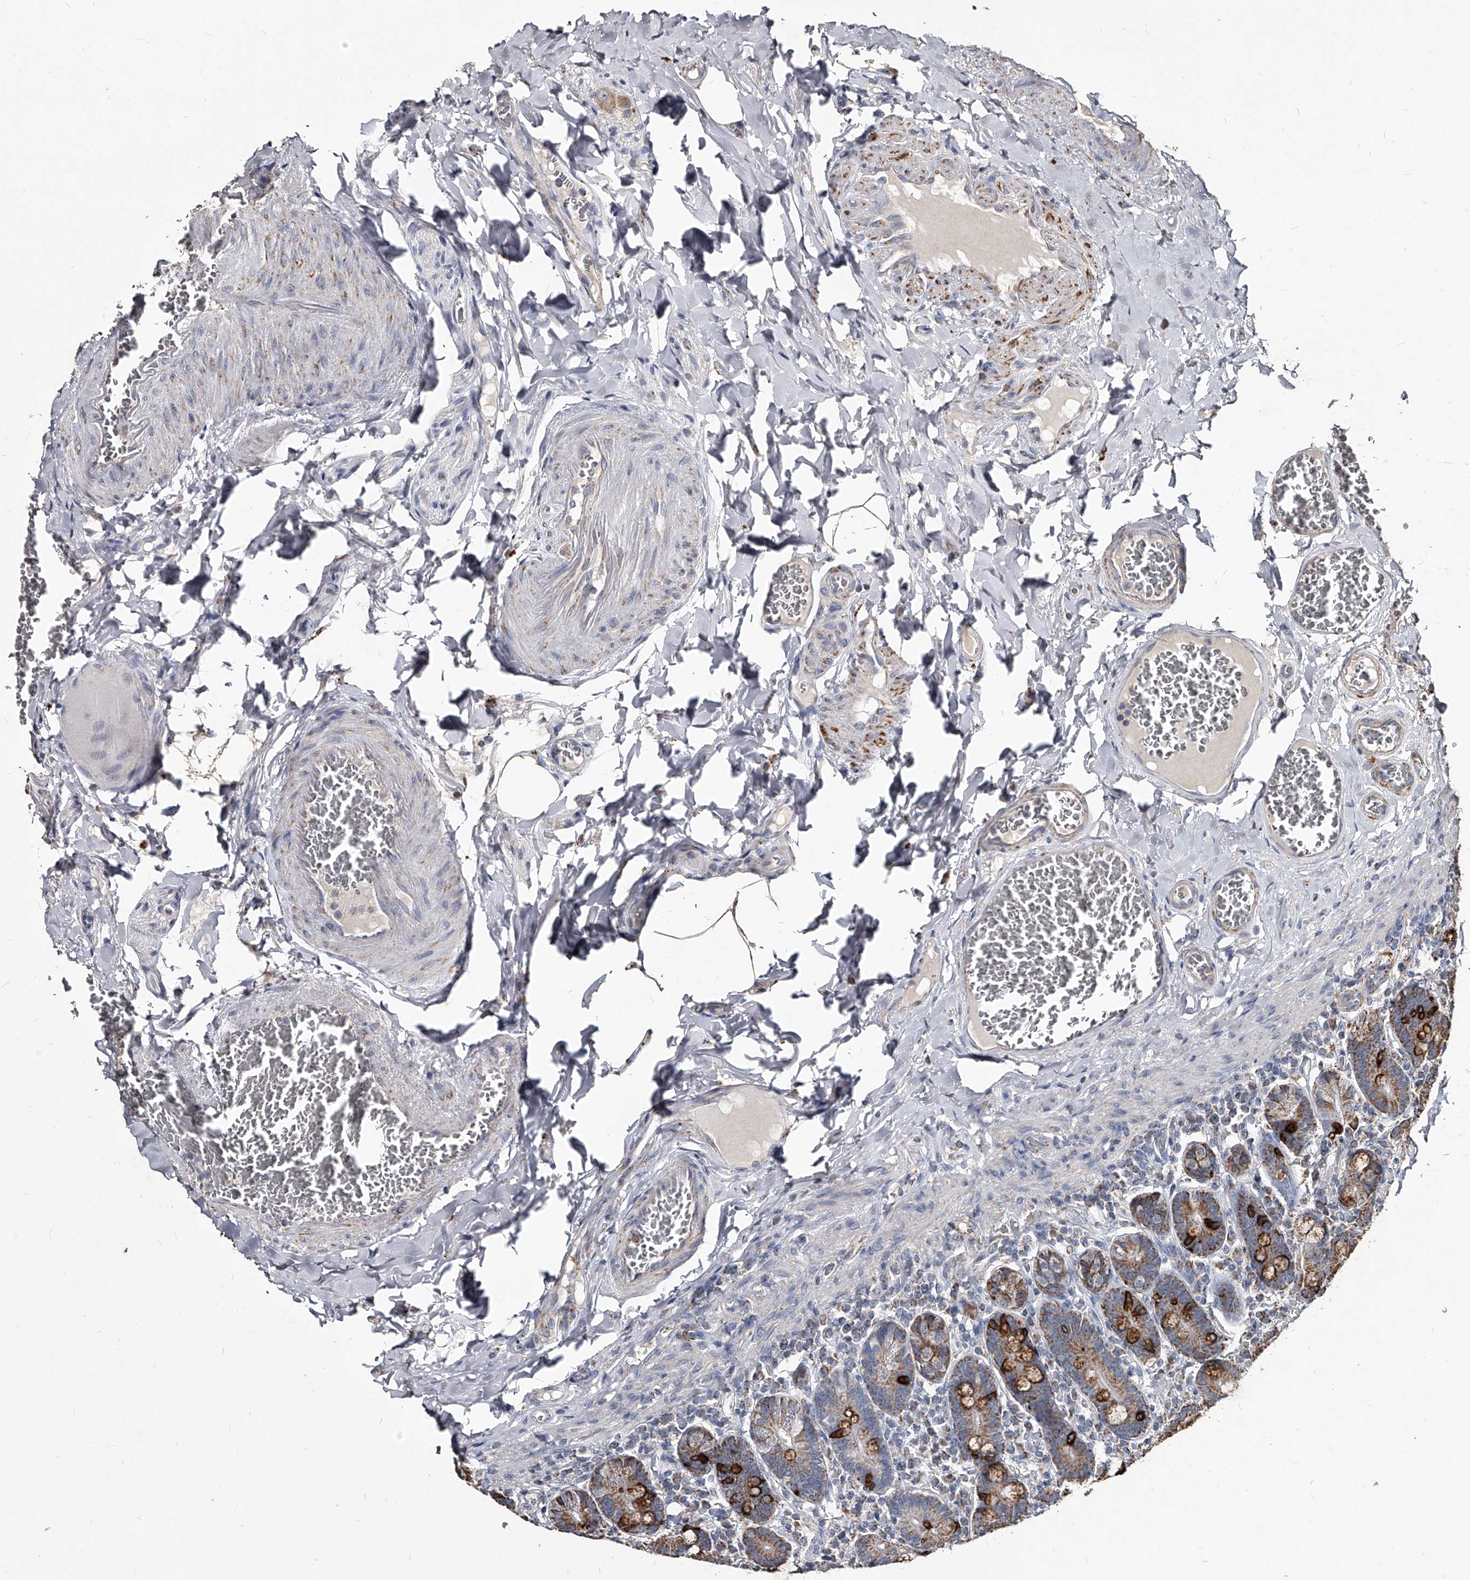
{"staining": {"intensity": "strong", "quantity": "25%-75%", "location": "cytoplasmic/membranous"}, "tissue": "duodenum", "cell_type": "Glandular cells", "image_type": "normal", "snomed": [{"axis": "morphology", "description": "Normal tissue, NOS"}, {"axis": "topography", "description": "Duodenum"}], "caption": "Immunohistochemistry of unremarkable human duodenum reveals high levels of strong cytoplasmic/membranous expression in about 25%-75% of glandular cells.", "gene": "GPR183", "patient": {"sex": "female", "age": 62}}